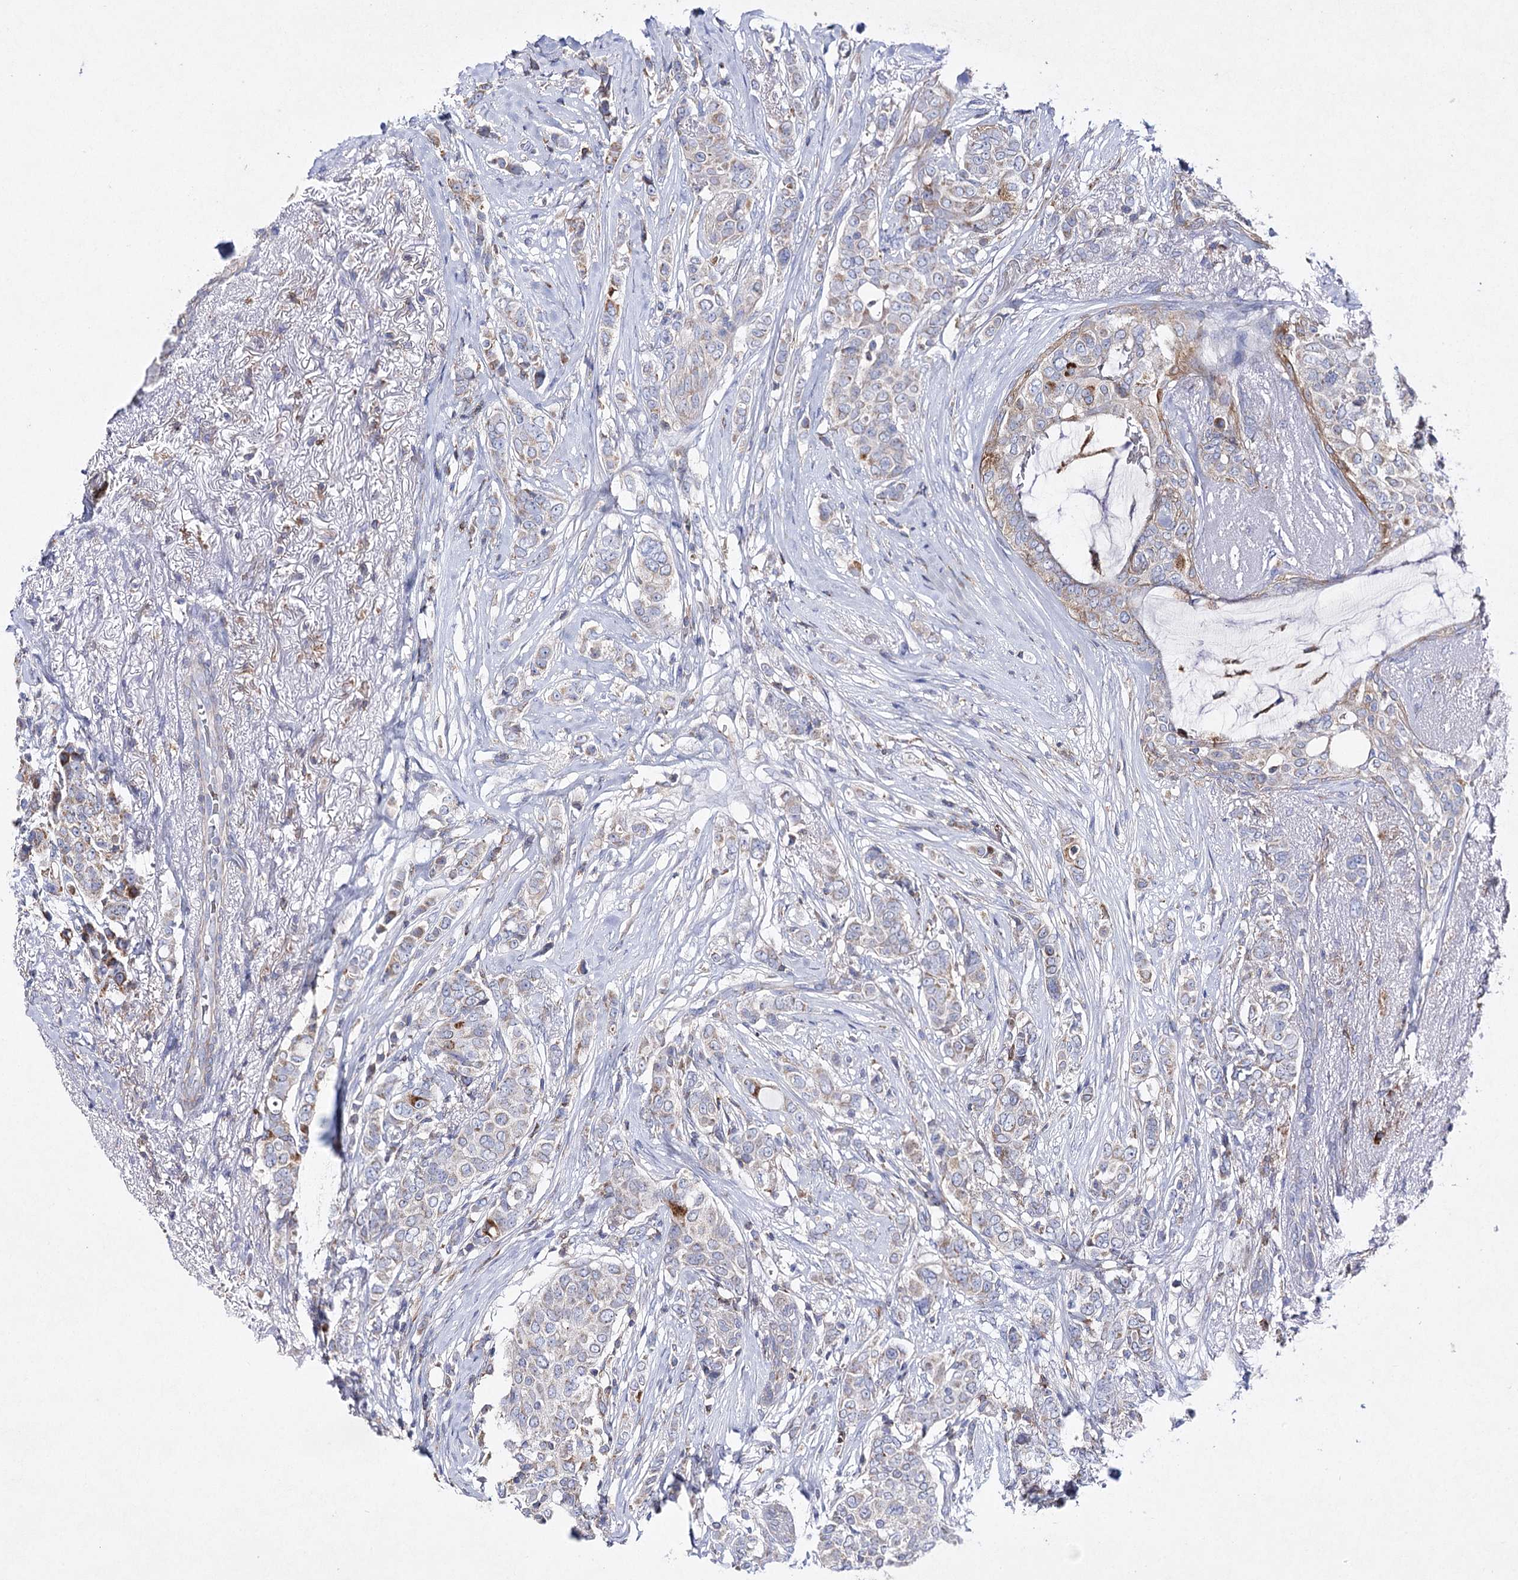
{"staining": {"intensity": "moderate", "quantity": "<25%", "location": "cytoplasmic/membranous"}, "tissue": "breast cancer", "cell_type": "Tumor cells", "image_type": "cancer", "snomed": [{"axis": "morphology", "description": "Lobular carcinoma"}, {"axis": "topography", "description": "Breast"}], "caption": "Protein staining exhibits moderate cytoplasmic/membranous expression in about <25% of tumor cells in breast cancer (lobular carcinoma).", "gene": "COX15", "patient": {"sex": "female", "age": 51}}